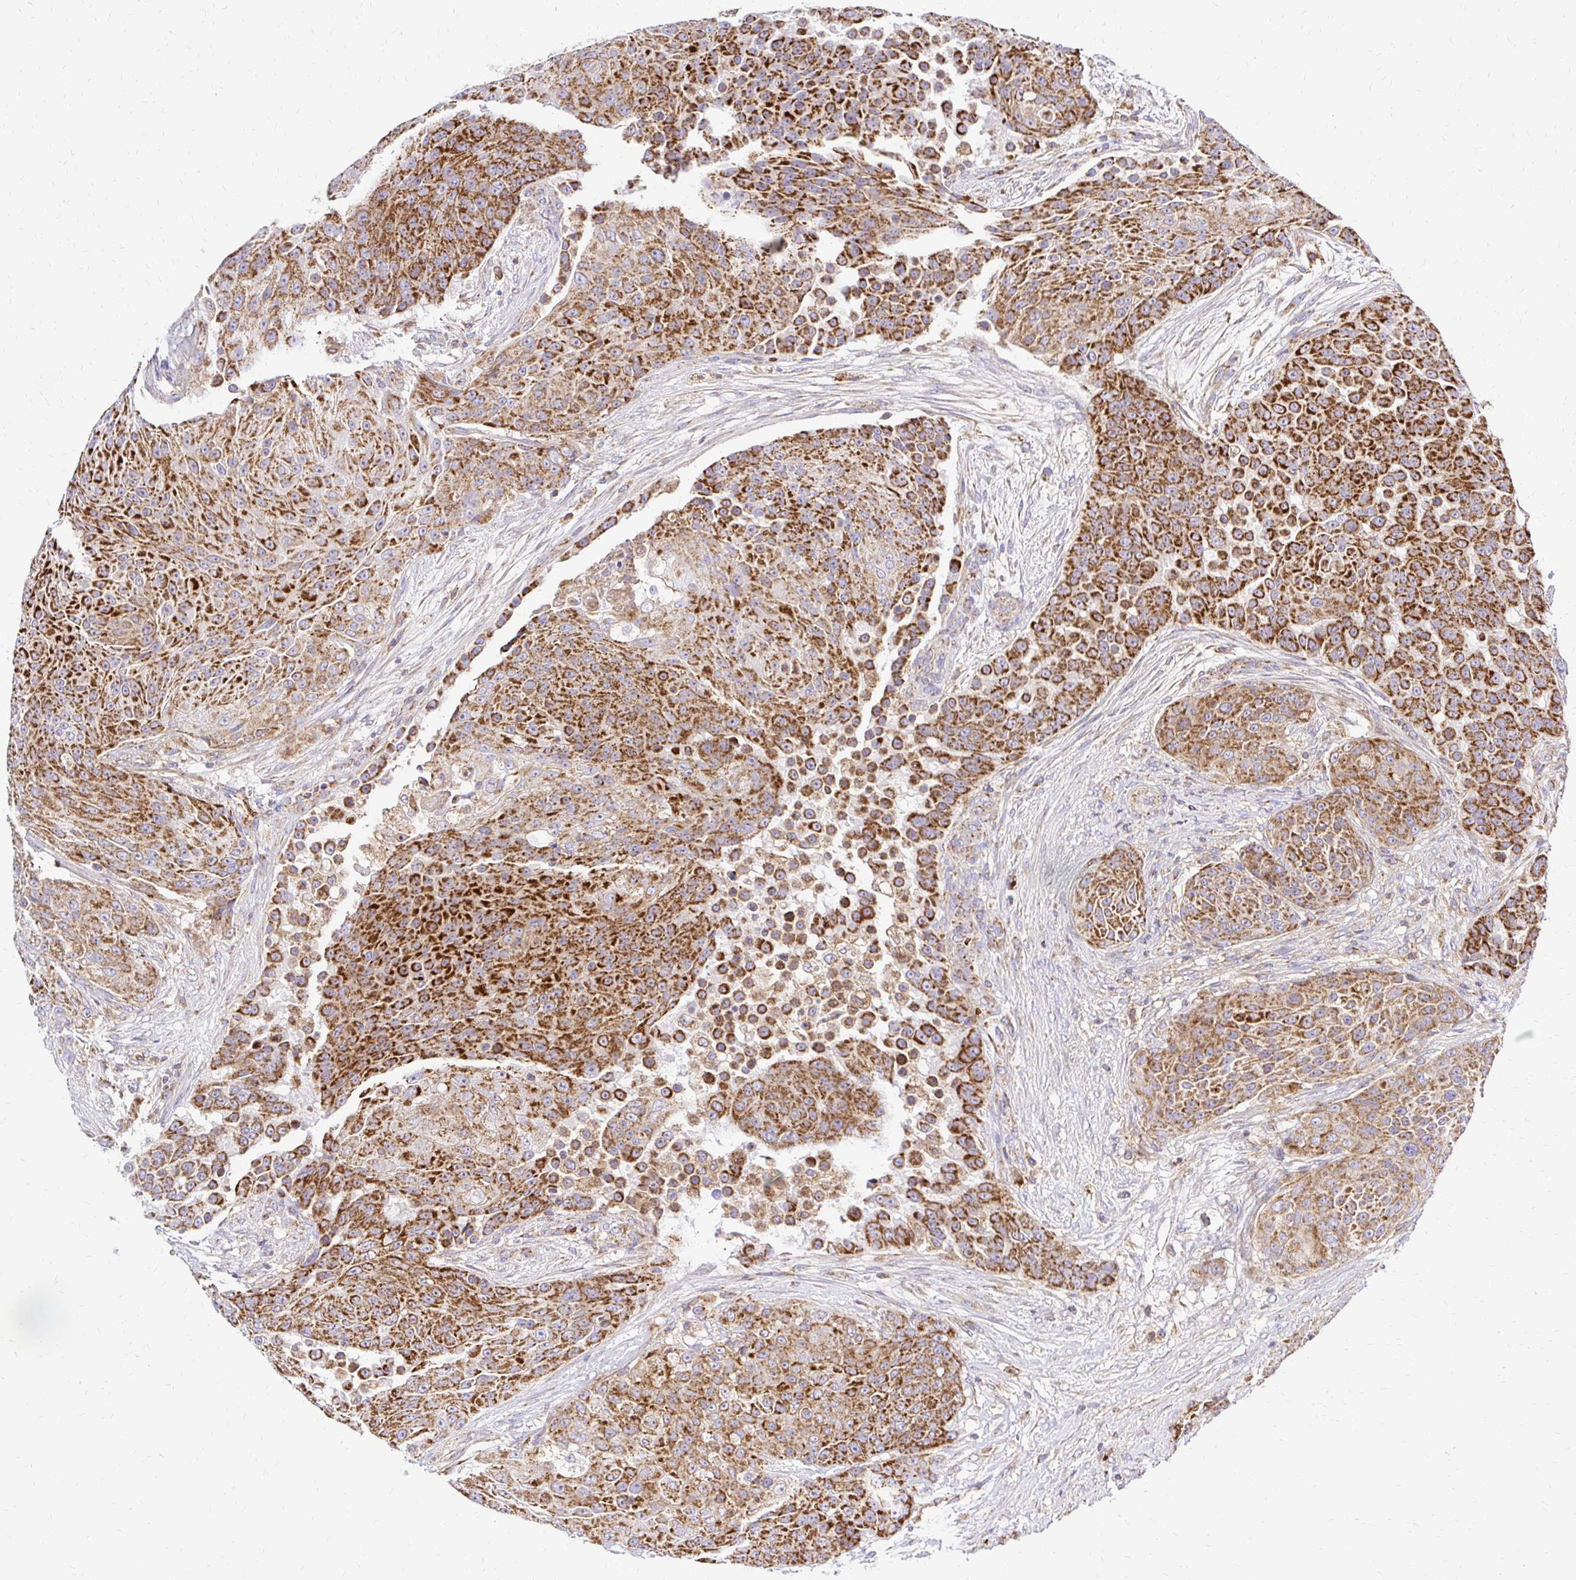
{"staining": {"intensity": "moderate", "quantity": ">75%", "location": "cytoplasmic/membranous"}, "tissue": "urothelial cancer", "cell_type": "Tumor cells", "image_type": "cancer", "snomed": [{"axis": "morphology", "description": "Urothelial carcinoma, High grade"}, {"axis": "topography", "description": "Urinary bladder"}], "caption": "Immunohistochemistry photomicrograph of neoplastic tissue: human urothelial cancer stained using IHC demonstrates medium levels of moderate protein expression localized specifically in the cytoplasmic/membranous of tumor cells, appearing as a cytoplasmic/membranous brown color.", "gene": "MRPL13", "patient": {"sex": "female", "age": 63}}